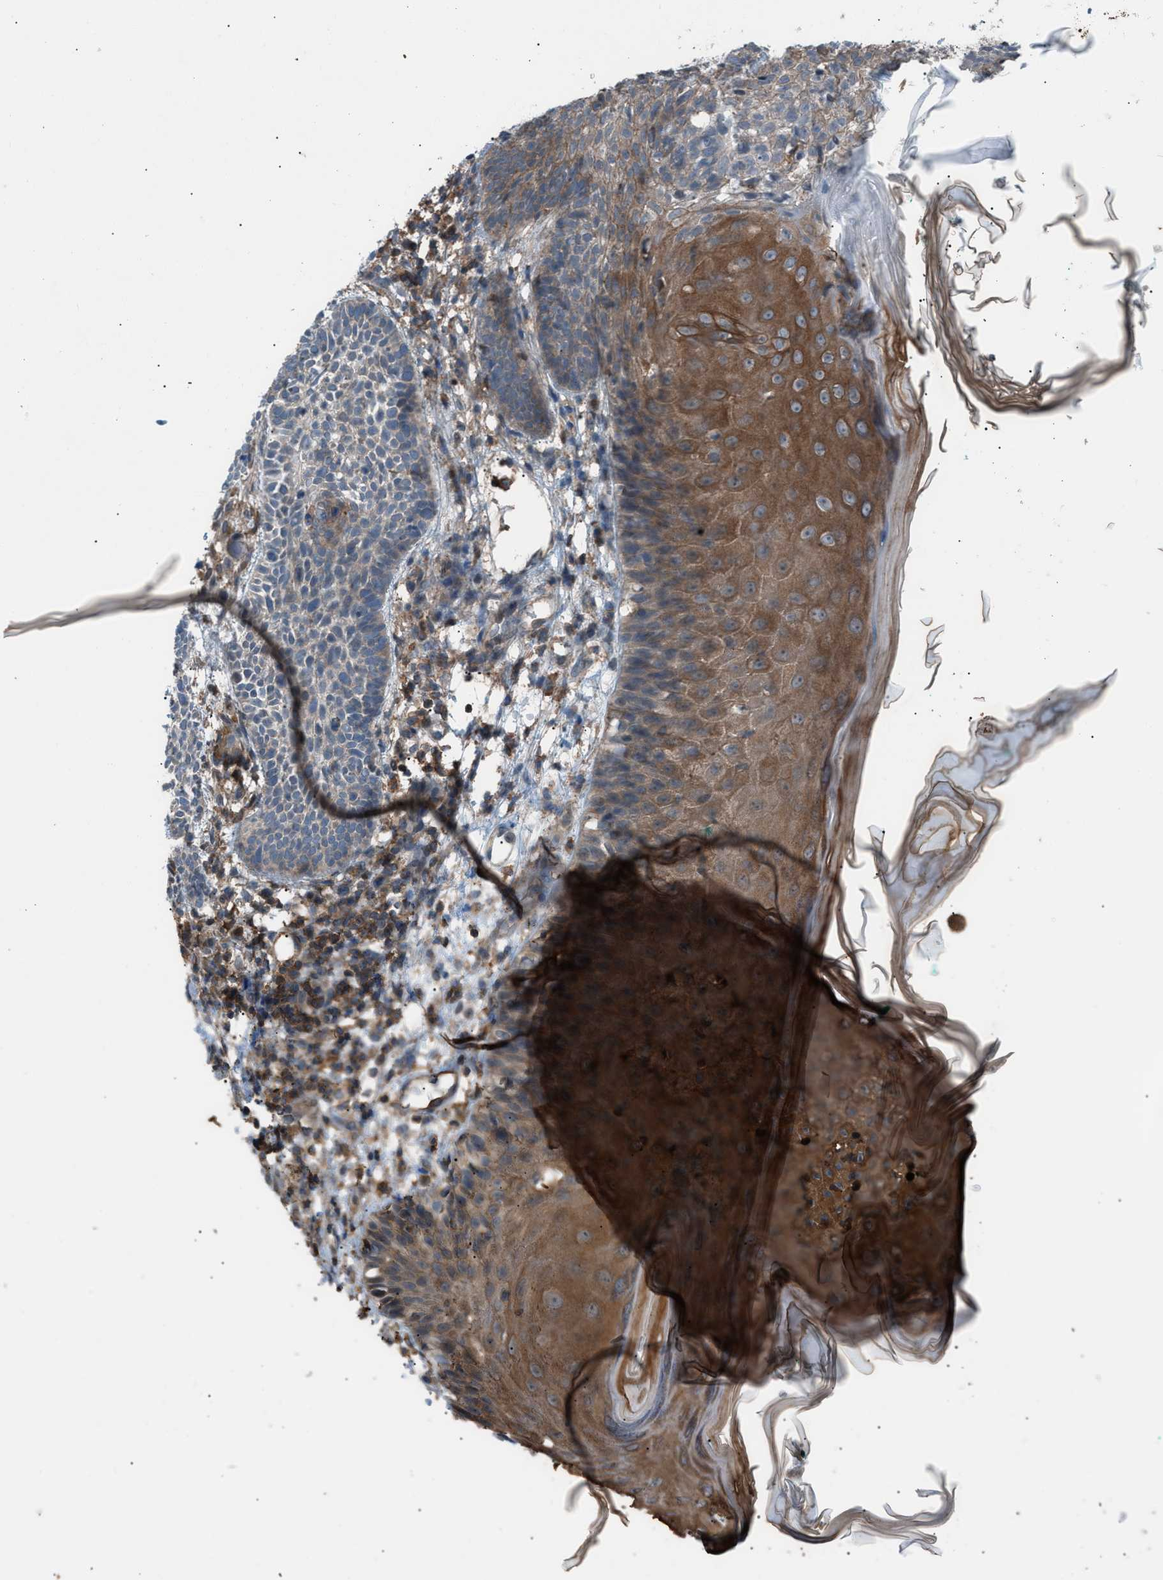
{"staining": {"intensity": "moderate", "quantity": "<25%", "location": "cytoplasmic/membranous"}, "tissue": "skin cancer", "cell_type": "Tumor cells", "image_type": "cancer", "snomed": [{"axis": "morphology", "description": "Basal cell carcinoma"}, {"axis": "topography", "description": "Skin"}], "caption": "Skin cancer (basal cell carcinoma) was stained to show a protein in brown. There is low levels of moderate cytoplasmic/membranous expression in about <25% of tumor cells.", "gene": "DYRK1A", "patient": {"sex": "male", "age": 60}}